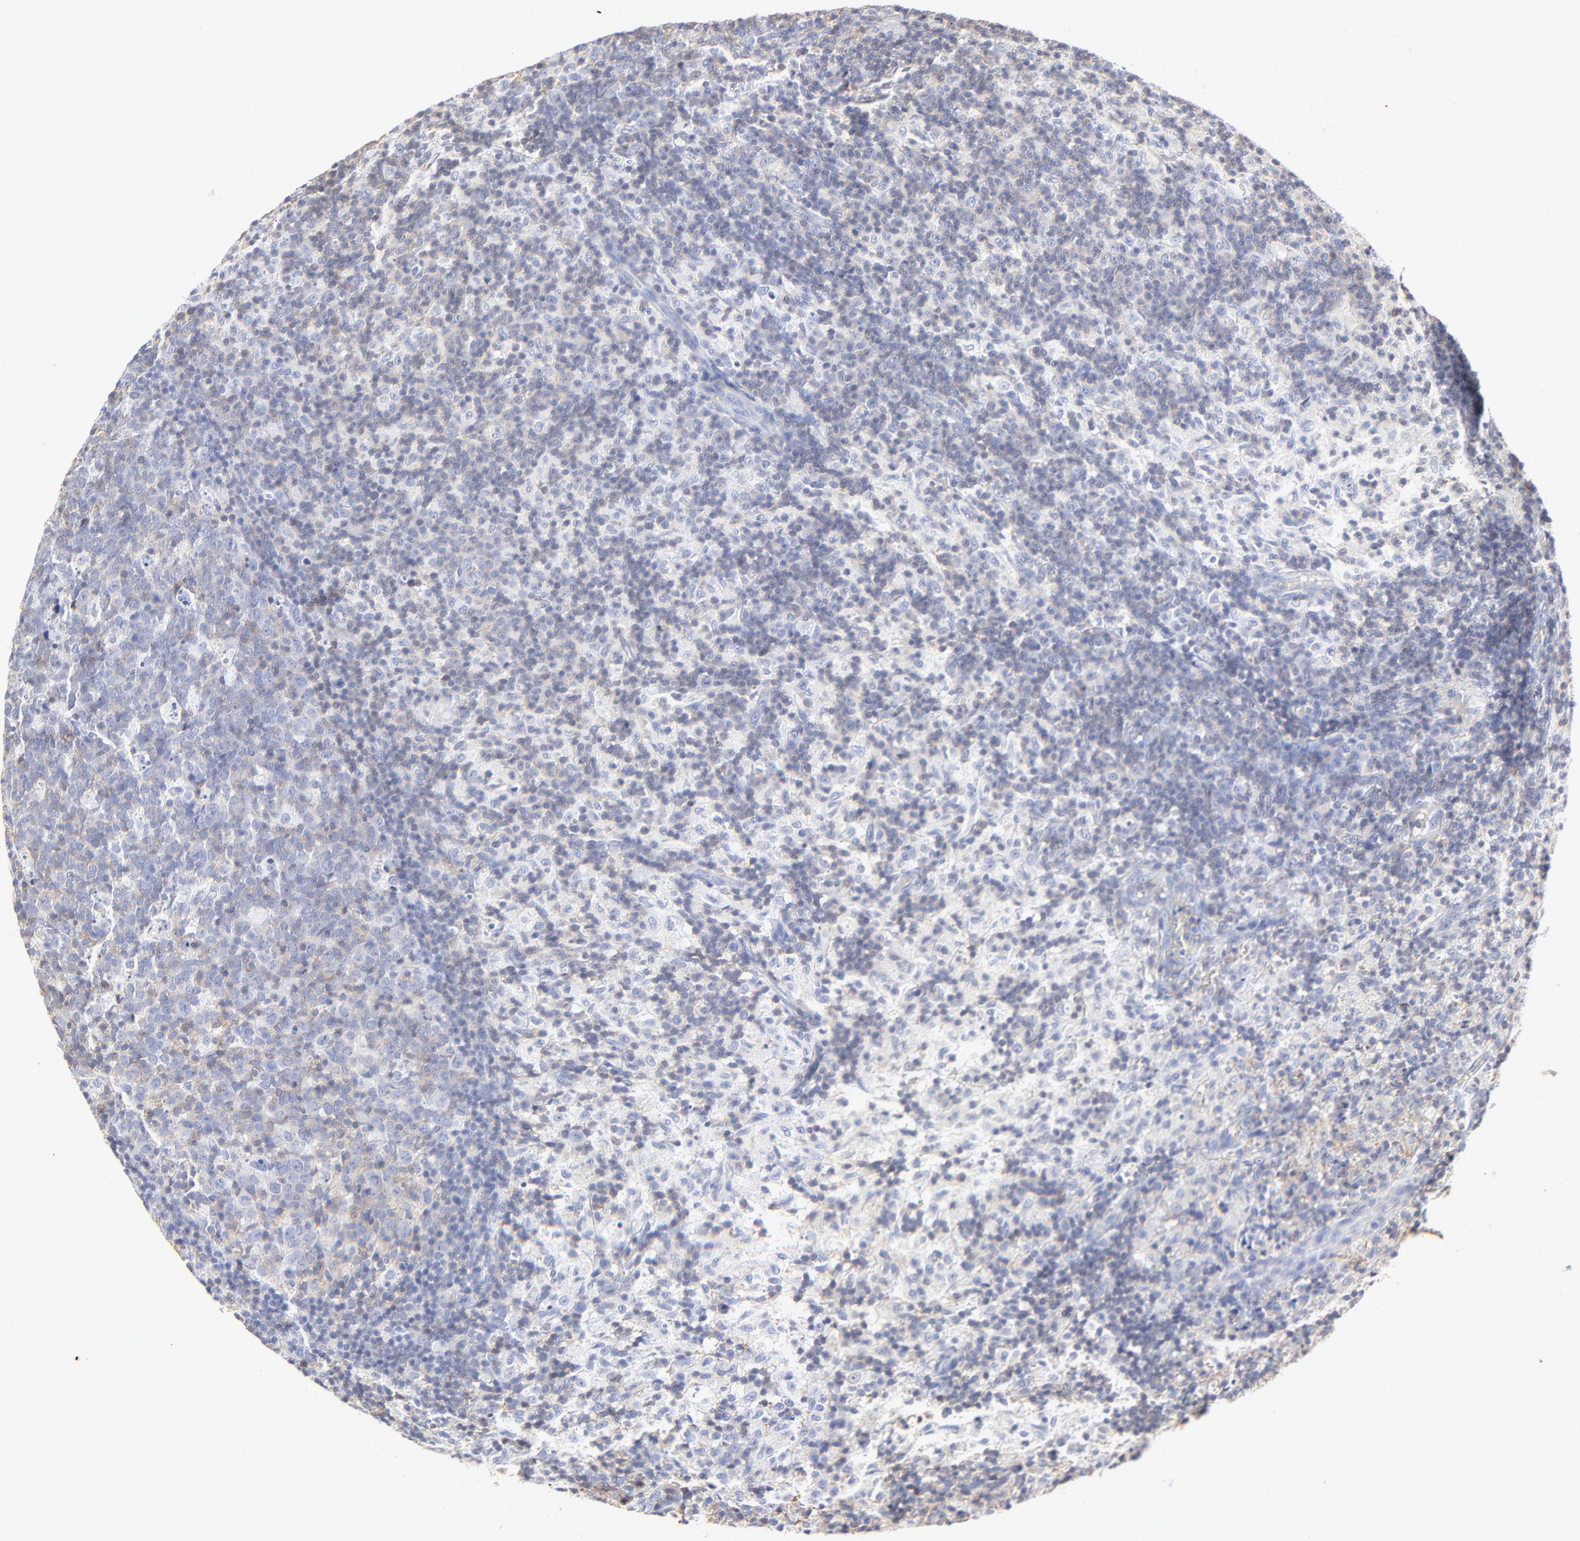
{"staining": {"intensity": "weak", "quantity": "25%-75%", "location": "cytoplasmic/membranous"}, "tissue": "lymph node", "cell_type": "Germinal center cells", "image_type": "normal", "snomed": [{"axis": "morphology", "description": "Normal tissue, NOS"}, {"axis": "morphology", "description": "Inflammation, NOS"}, {"axis": "topography", "description": "Lymph node"}], "caption": "Benign lymph node reveals weak cytoplasmic/membranous staining in approximately 25%-75% of germinal center cells.", "gene": "LCK", "patient": {"sex": "male", "age": 55}}